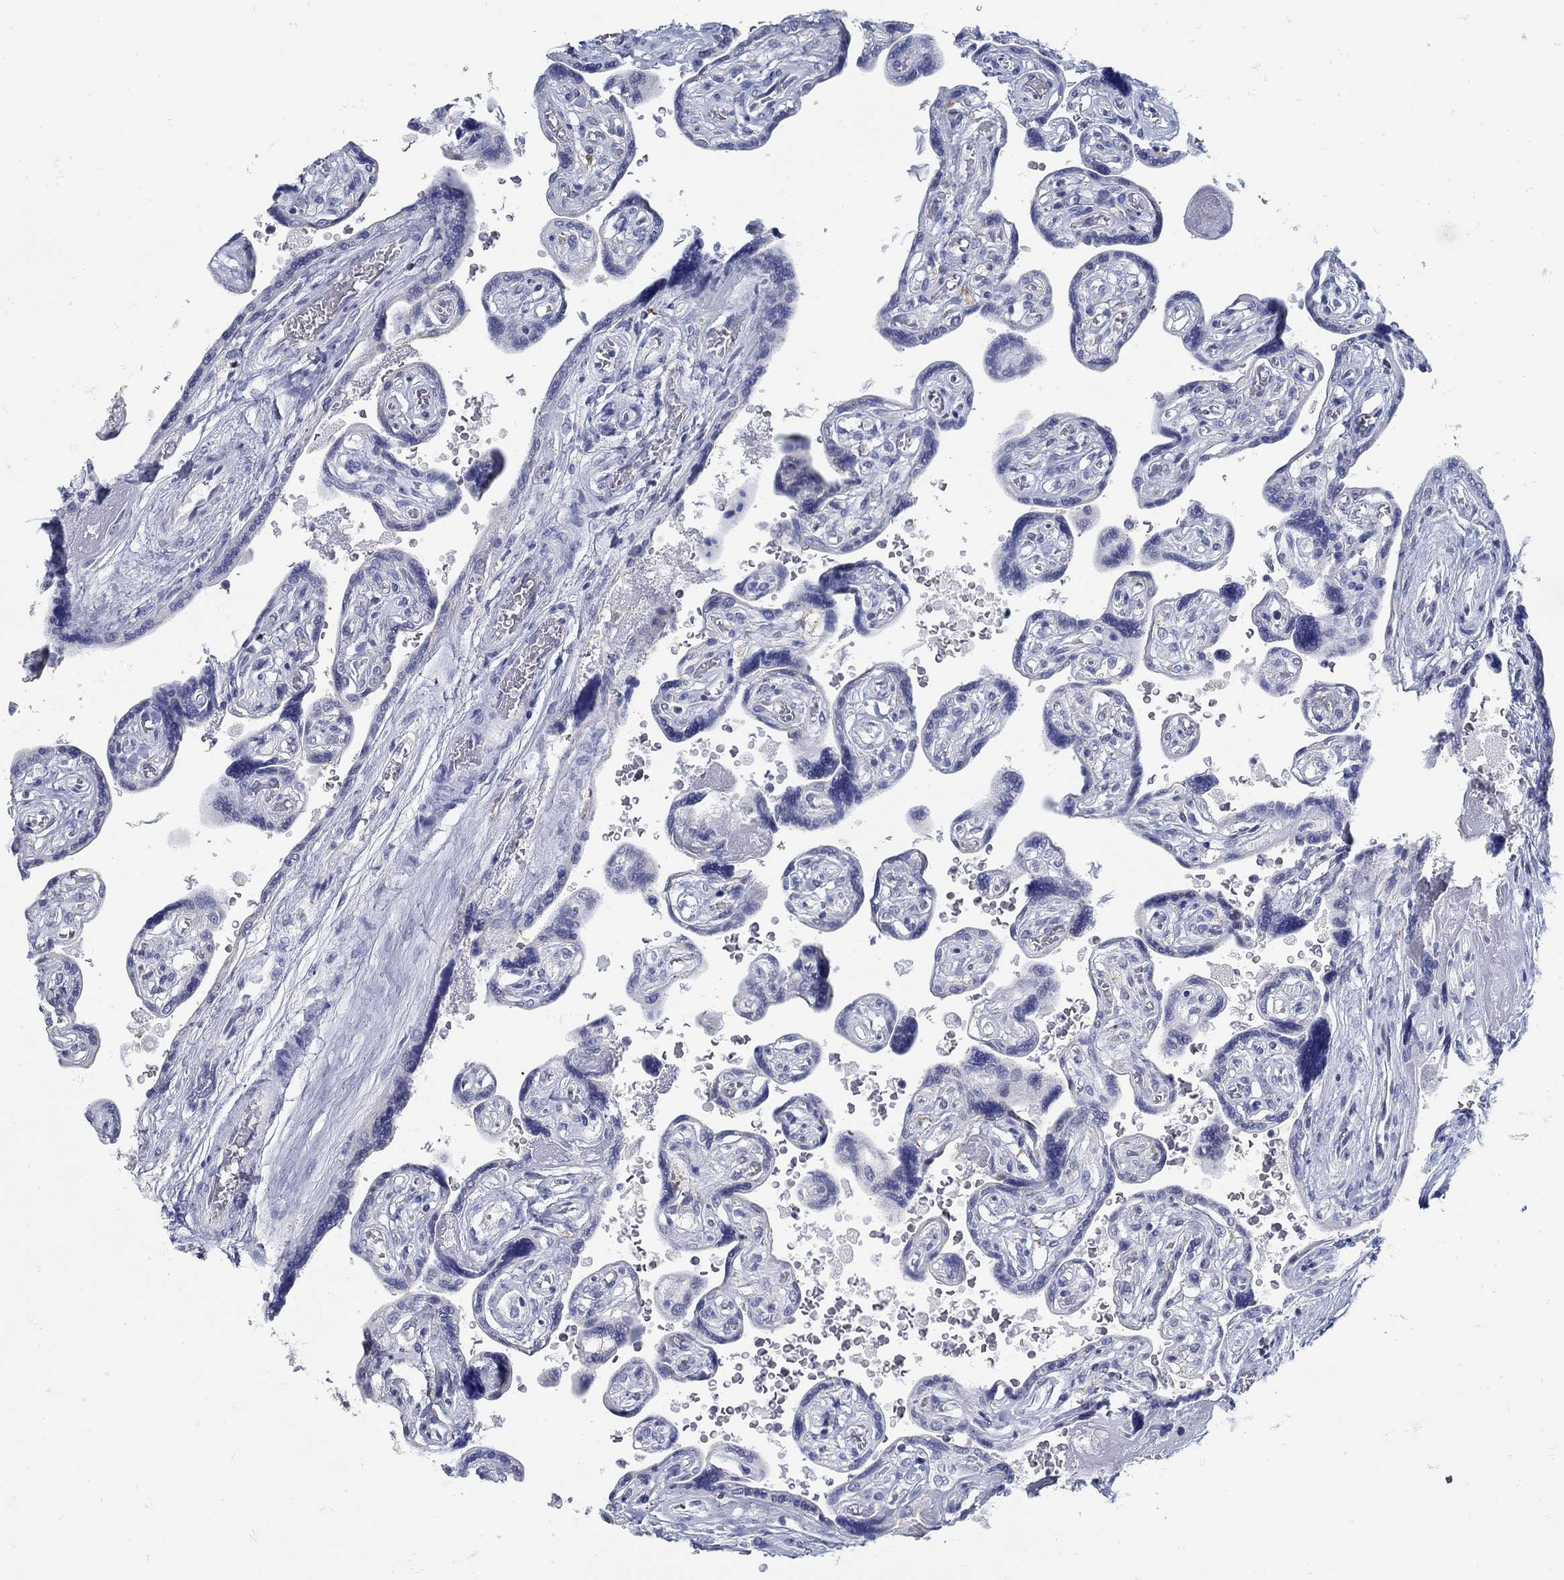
{"staining": {"intensity": "negative", "quantity": "none", "location": "none"}, "tissue": "placenta", "cell_type": "Decidual cells", "image_type": "normal", "snomed": [{"axis": "morphology", "description": "Normal tissue, NOS"}, {"axis": "topography", "description": "Placenta"}], "caption": "Decidual cells show no significant positivity in normal placenta.", "gene": "ZFAND4", "patient": {"sex": "female", "age": 32}}